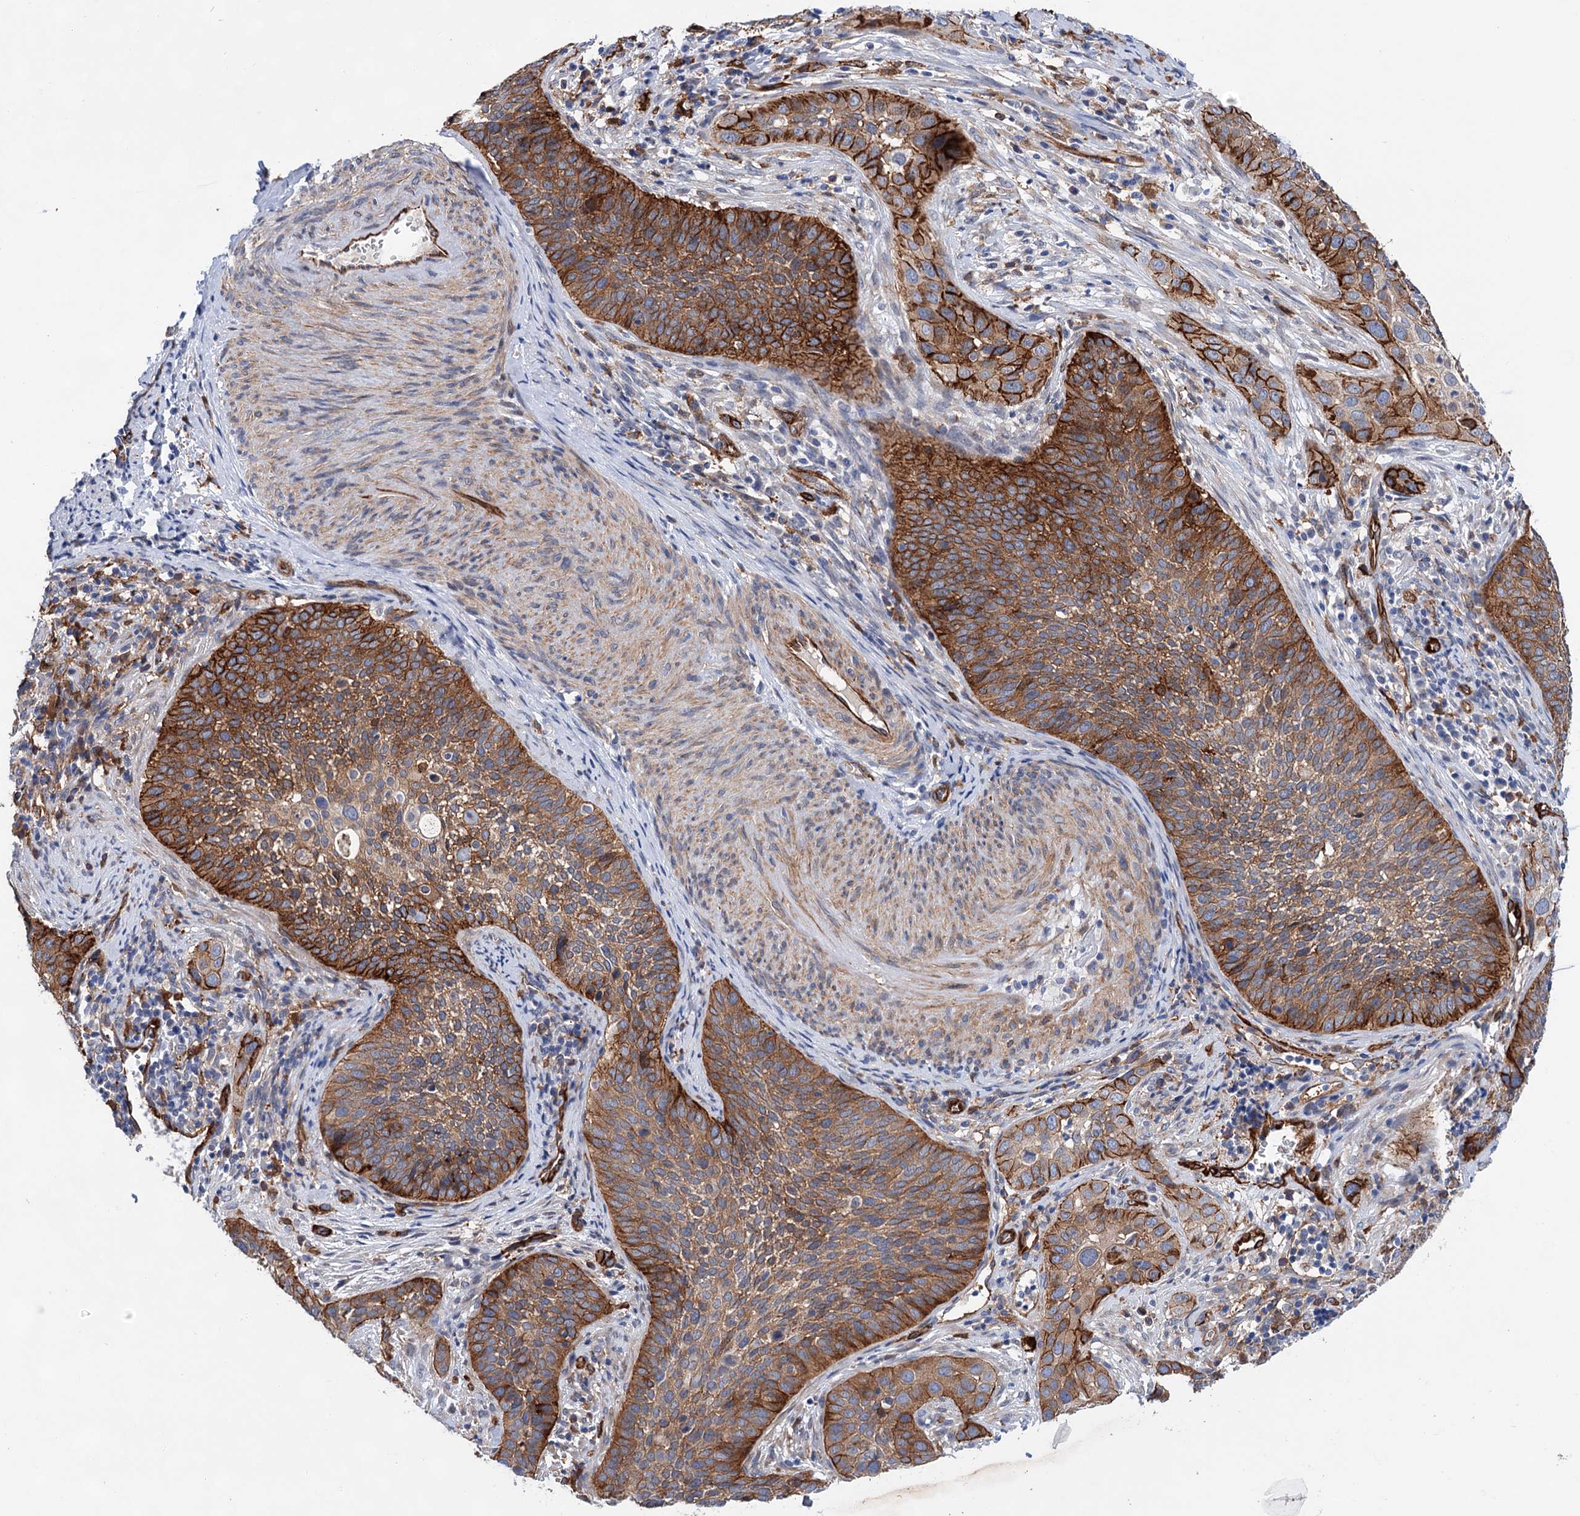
{"staining": {"intensity": "strong", "quantity": ">75%", "location": "cytoplasmic/membranous"}, "tissue": "cervical cancer", "cell_type": "Tumor cells", "image_type": "cancer", "snomed": [{"axis": "morphology", "description": "Squamous cell carcinoma, NOS"}, {"axis": "topography", "description": "Cervix"}], "caption": "Squamous cell carcinoma (cervical) was stained to show a protein in brown. There is high levels of strong cytoplasmic/membranous expression in approximately >75% of tumor cells.", "gene": "TMTC3", "patient": {"sex": "female", "age": 34}}